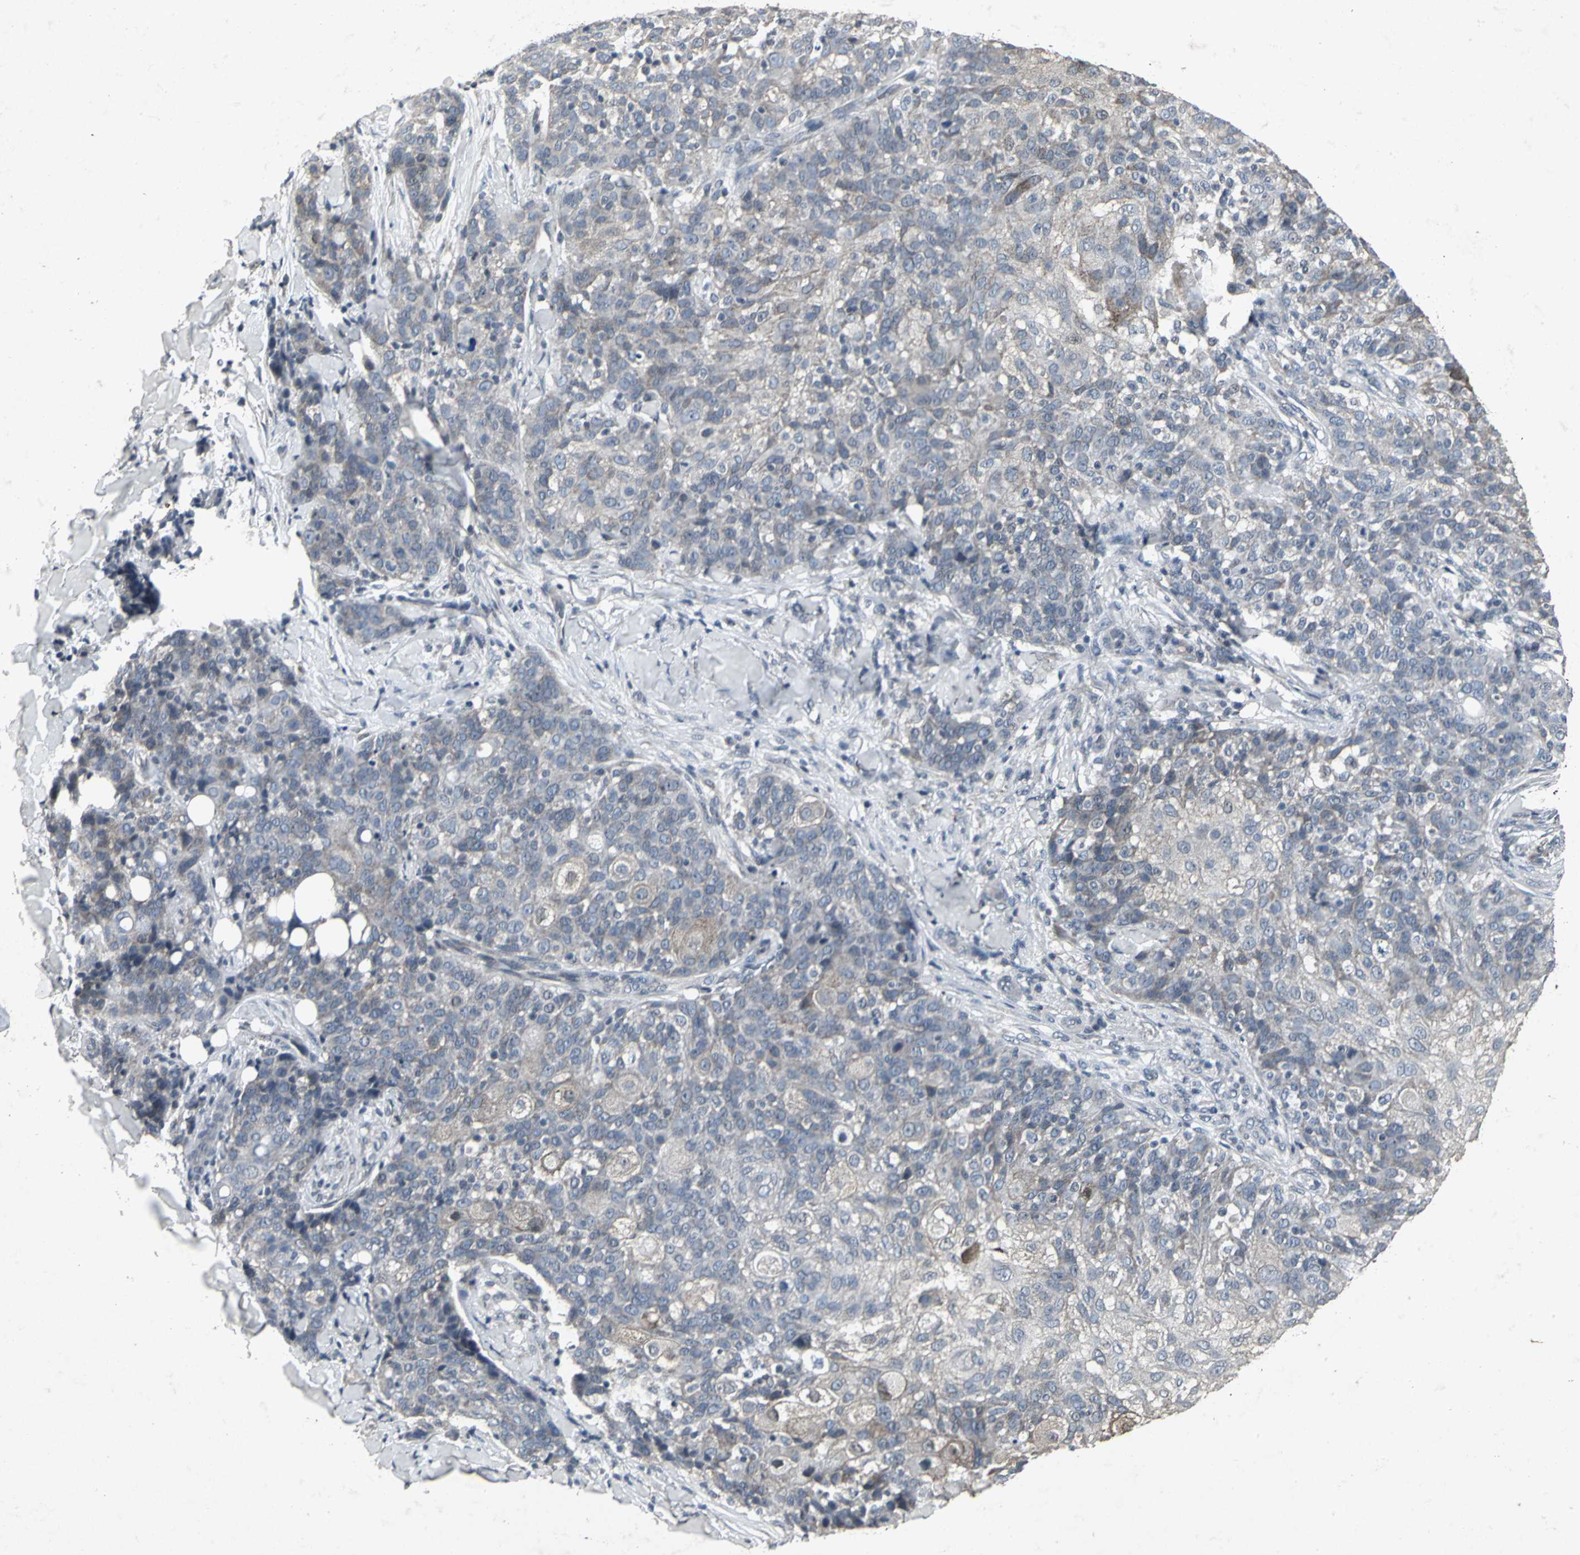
{"staining": {"intensity": "weak", "quantity": "25%-75%", "location": "cytoplasmic/membranous"}, "tissue": "skin cancer", "cell_type": "Tumor cells", "image_type": "cancer", "snomed": [{"axis": "morphology", "description": "Normal tissue, NOS"}, {"axis": "morphology", "description": "Squamous cell carcinoma, NOS"}, {"axis": "topography", "description": "Skin"}], "caption": "Skin cancer (squamous cell carcinoma) stained for a protein demonstrates weak cytoplasmic/membranous positivity in tumor cells.", "gene": "BMP4", "patient": {"sex": "female", "age": 83}}